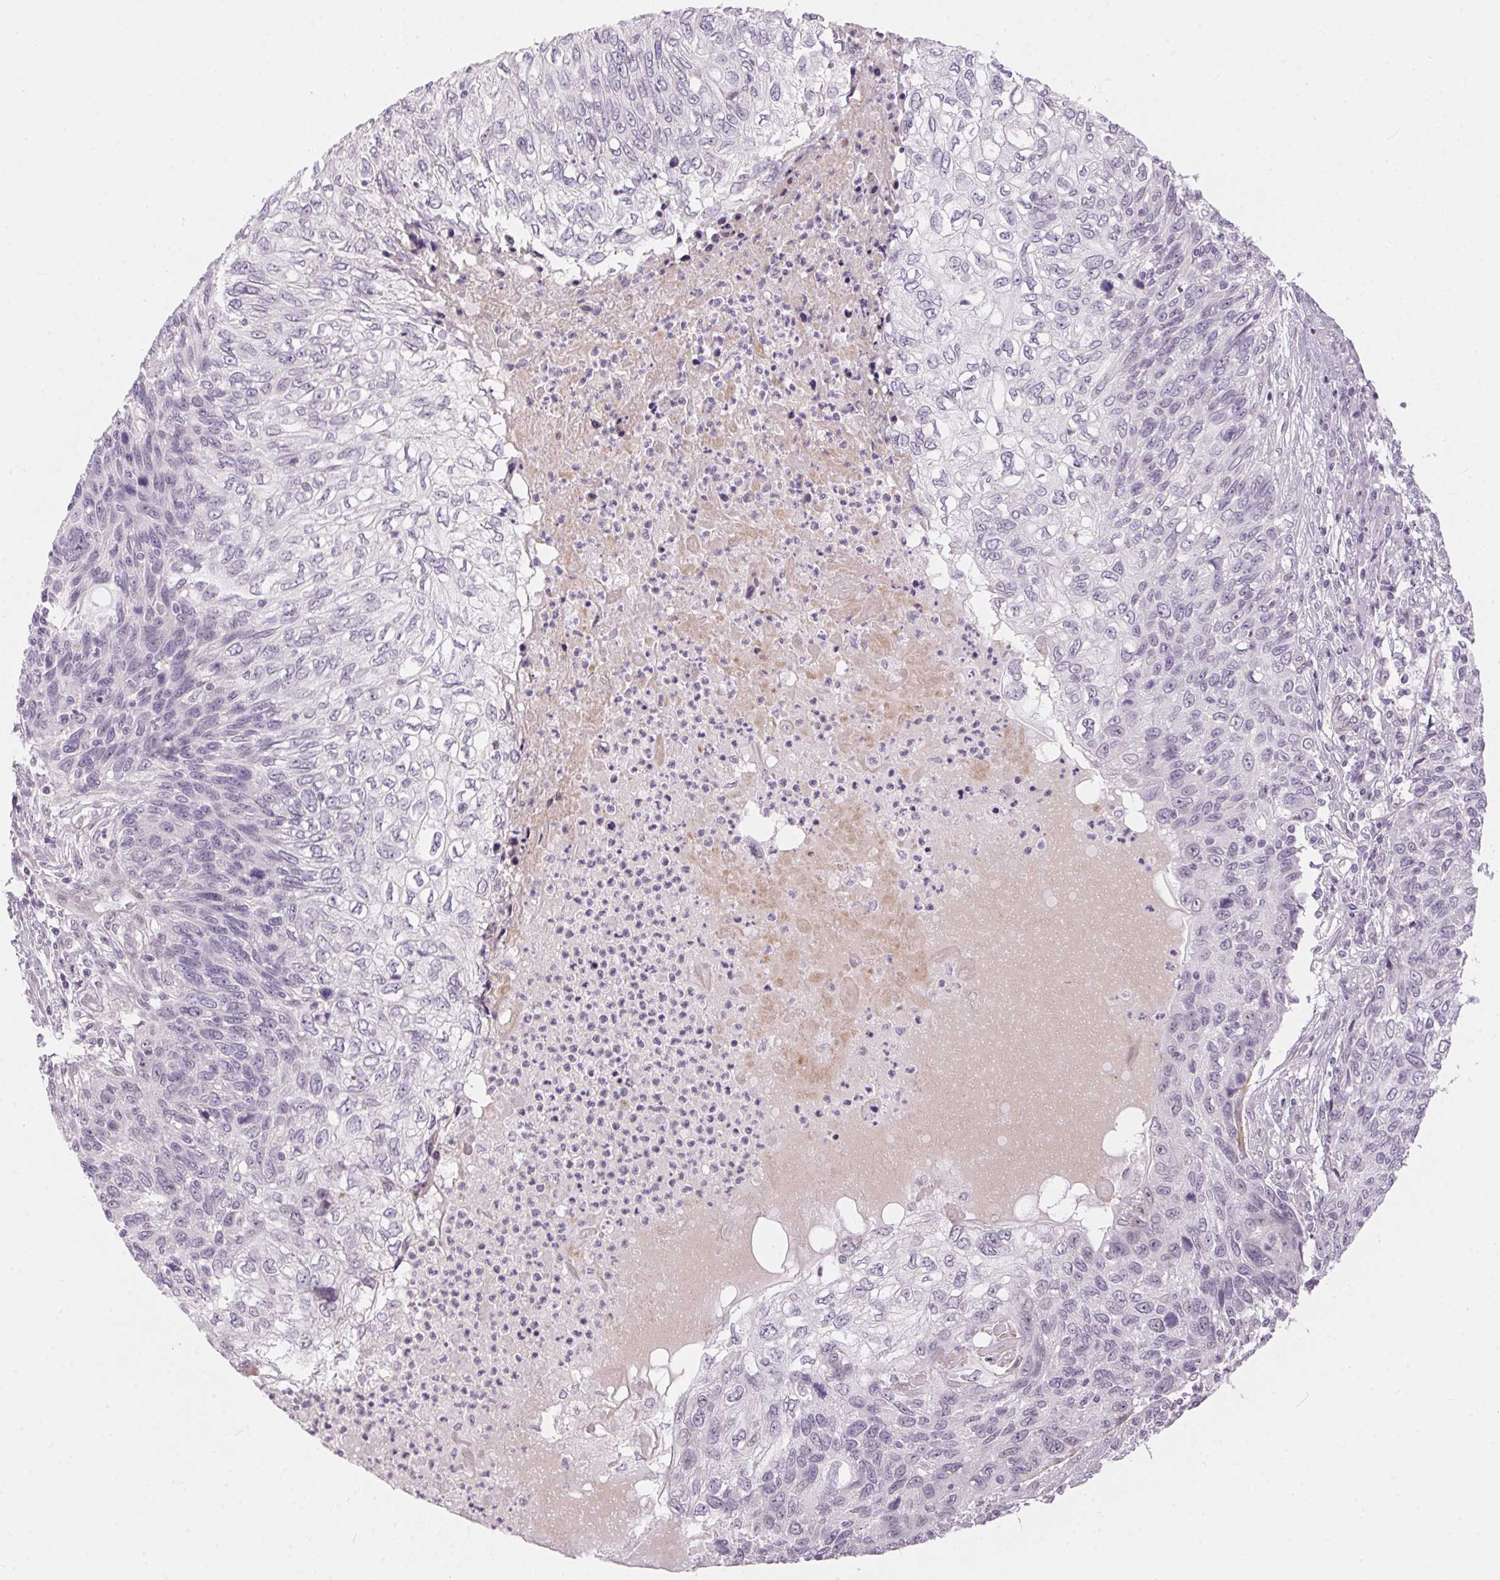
{"staining": {"intensity": "negative", "quantity": "none", "location": "none"}, "tissue": "skin cancer", "cell_type": "Tumor cells", "image_type": "cancer", "snomed": [{"axis": "morphology", "description": "Squamous cell carcinoma, NOS"}, {"axis": "topography", "description": "Skin"}], "caption": "Tumor cells are negative for brown protein staining in skin cancer (squamous cell carcinoma). The staining was performed using DAB (3,3'-diaminobenzidine) to visualize the protein expression in brown, while the nuclei were stained in blue with hematoxylin (Magnification: 20x).", "gene": "GDAP1L1", "patient": {"sex": "male", "age": 92}}